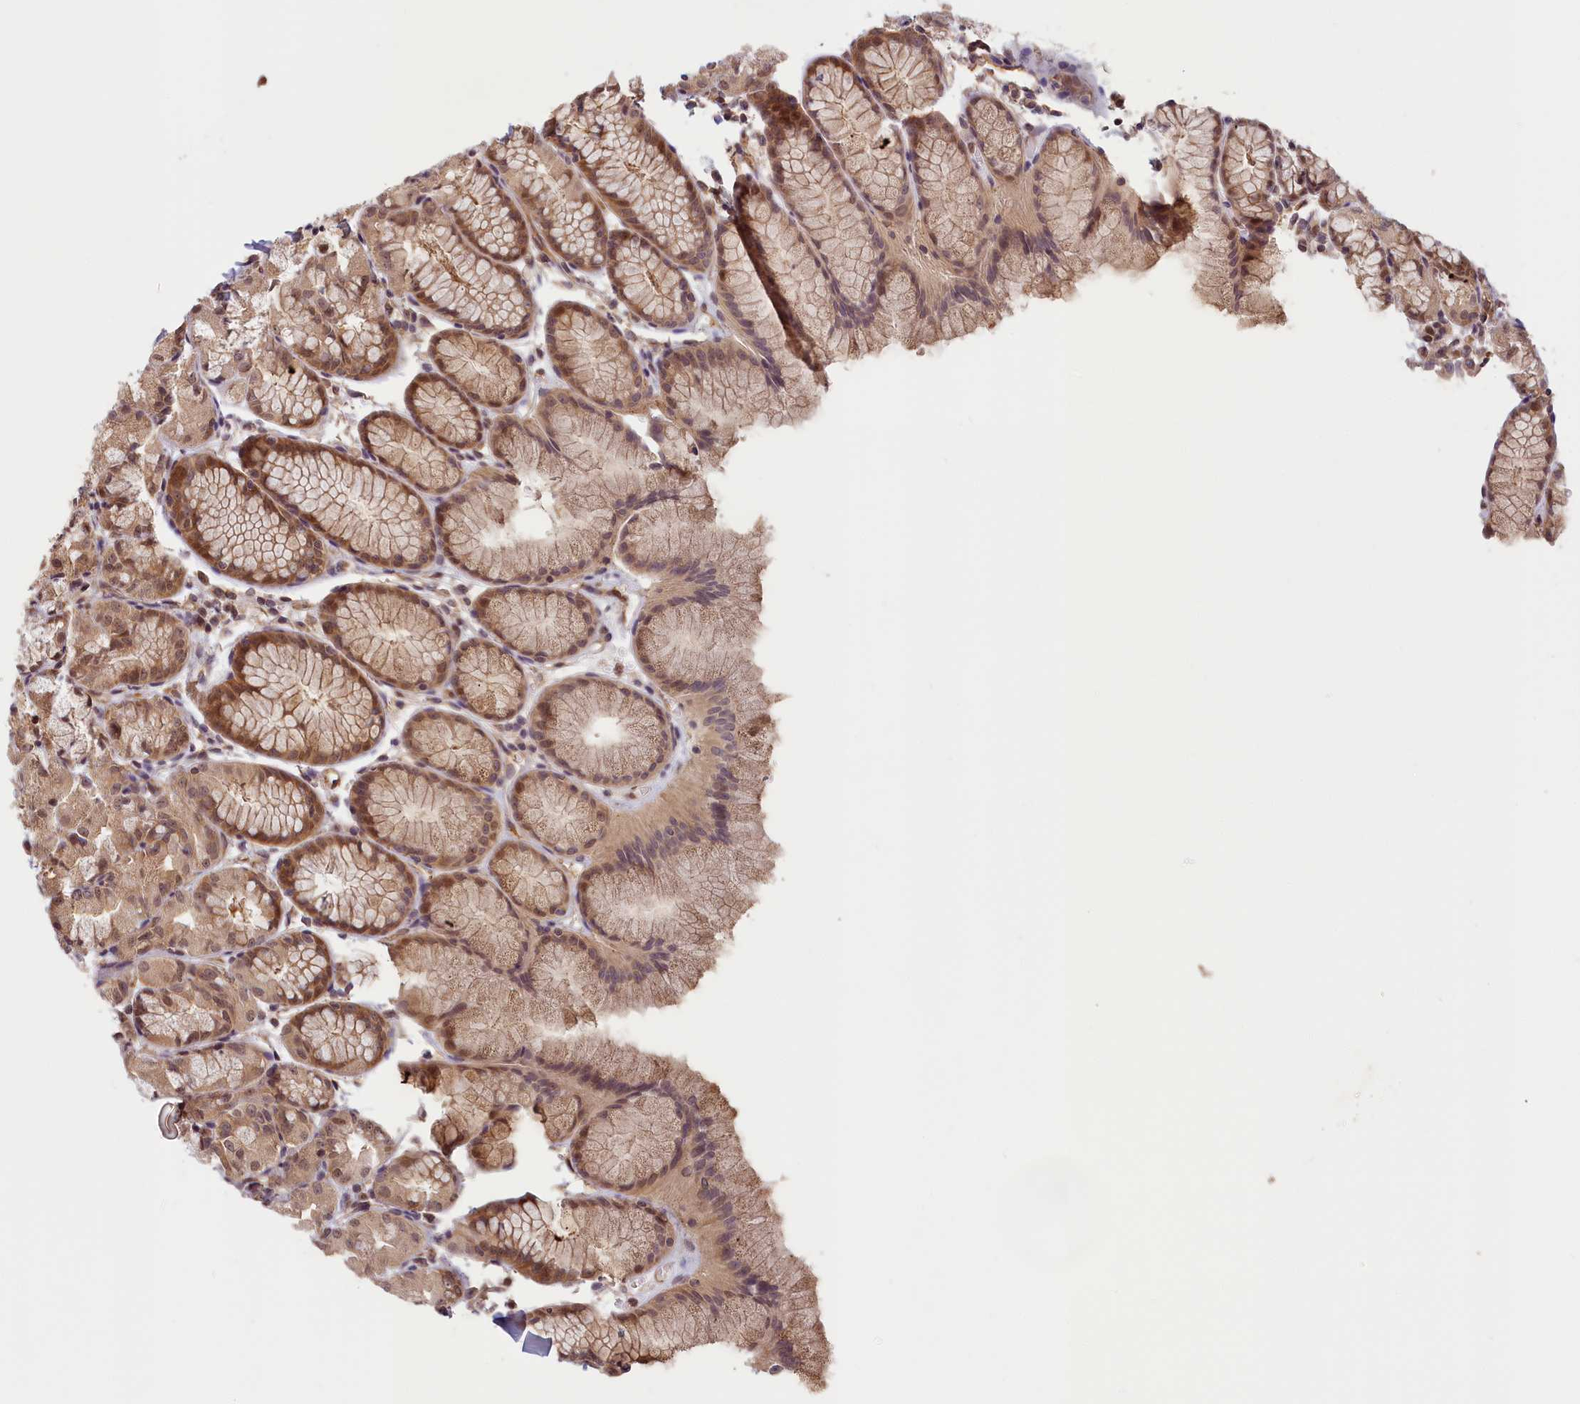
{"staining": {"intensity": "moderate", "quantity": ">75%", "location": "cytoplasmic/membranous,nuclear"}, "tissue": "stomach", "cell_type": "Glandular cells", "image_type": "normal", "snomed": [{"axis": "morphology", "description": "Normal tissue, NOS"}, {"axis": "topography", "description": "Stomach, upper"}], "caption": "Normal stomach was stained to show a protein in brown. There is medium levels of moderate cytoplasmic/membranous,nuclear positivity in approximately >75% of glandular cells.", "gene": "C19orf44", "patient": {"sex": "male", "age": 47}}